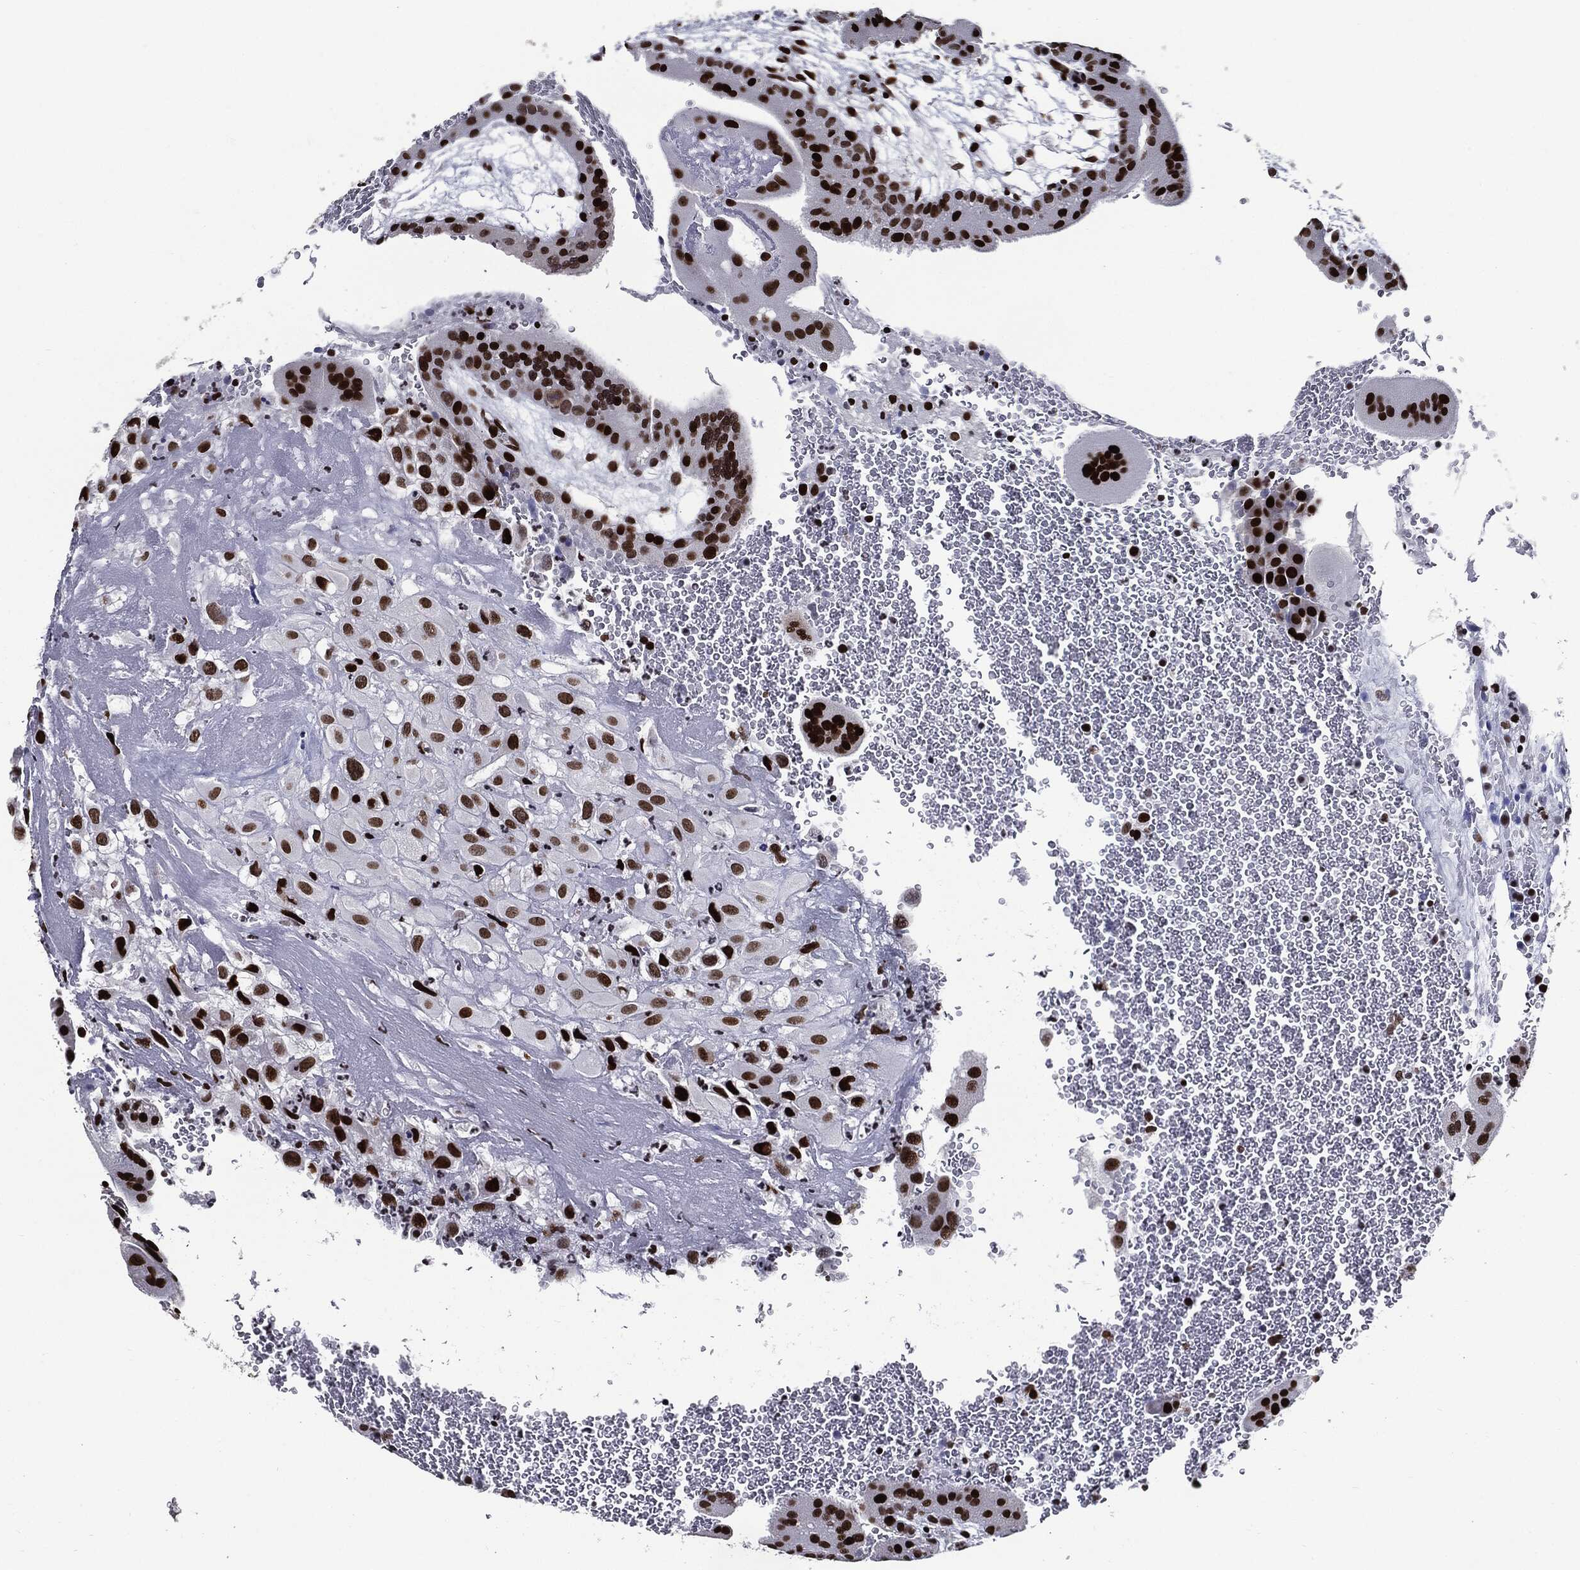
{"staining": {"intensity": "strong", "quantity": ">75%", "location": "nuclear"}, "tissue": "placenta", "cell_type": "Decidual cells", "image_type": "normal", "snomed": [{"axis": "morphology", "description": "Normal tissue, NOS"}, {"axis": "topography", "description": "Placenta"}], "caption": "This is a micrograph of IHC staining of unremarkable placenta, which shows strong staining in the nuclear of decidual cells.", "gene": "ZFP91", "patient": {"sex": "female", "age": 19}}